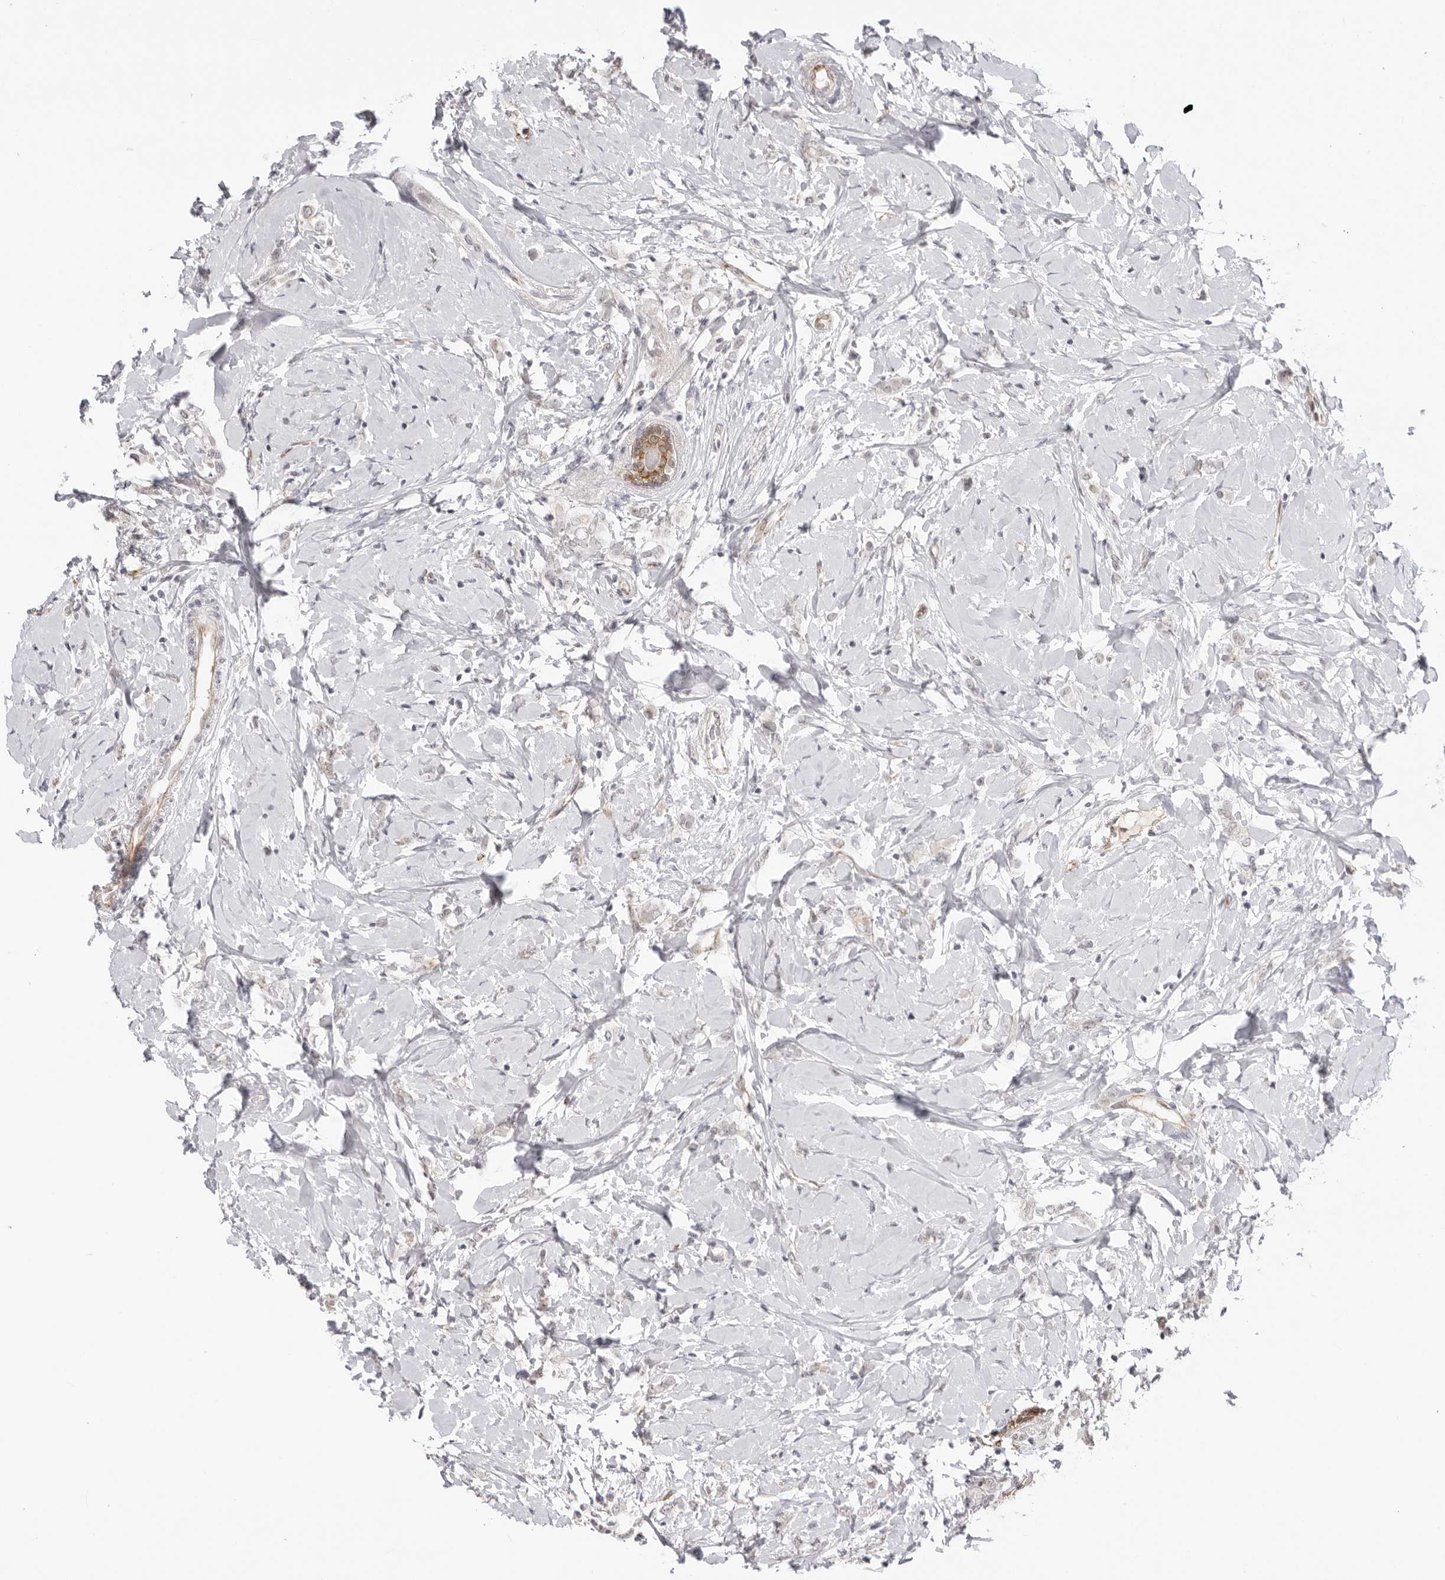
{"staining": {"intensity": "negative", "quantity": "none", "location": "none"}, "tissue": "breast cancer", "cell_type": "Tumor cells", "image_type": "cancer", "snomed": [{"axis": "morphology", "description": "Normal tissue, NOS"}, {"axis": "morphology", "description": "Lobular carcinoma"}, {"axis": "topography", "description": "Breast"}], "caption": "Tumor cells show no significant staining in breast cancer.", "gene": "TRAPPC3", "patient": {"sex": "female", "age": 47}}